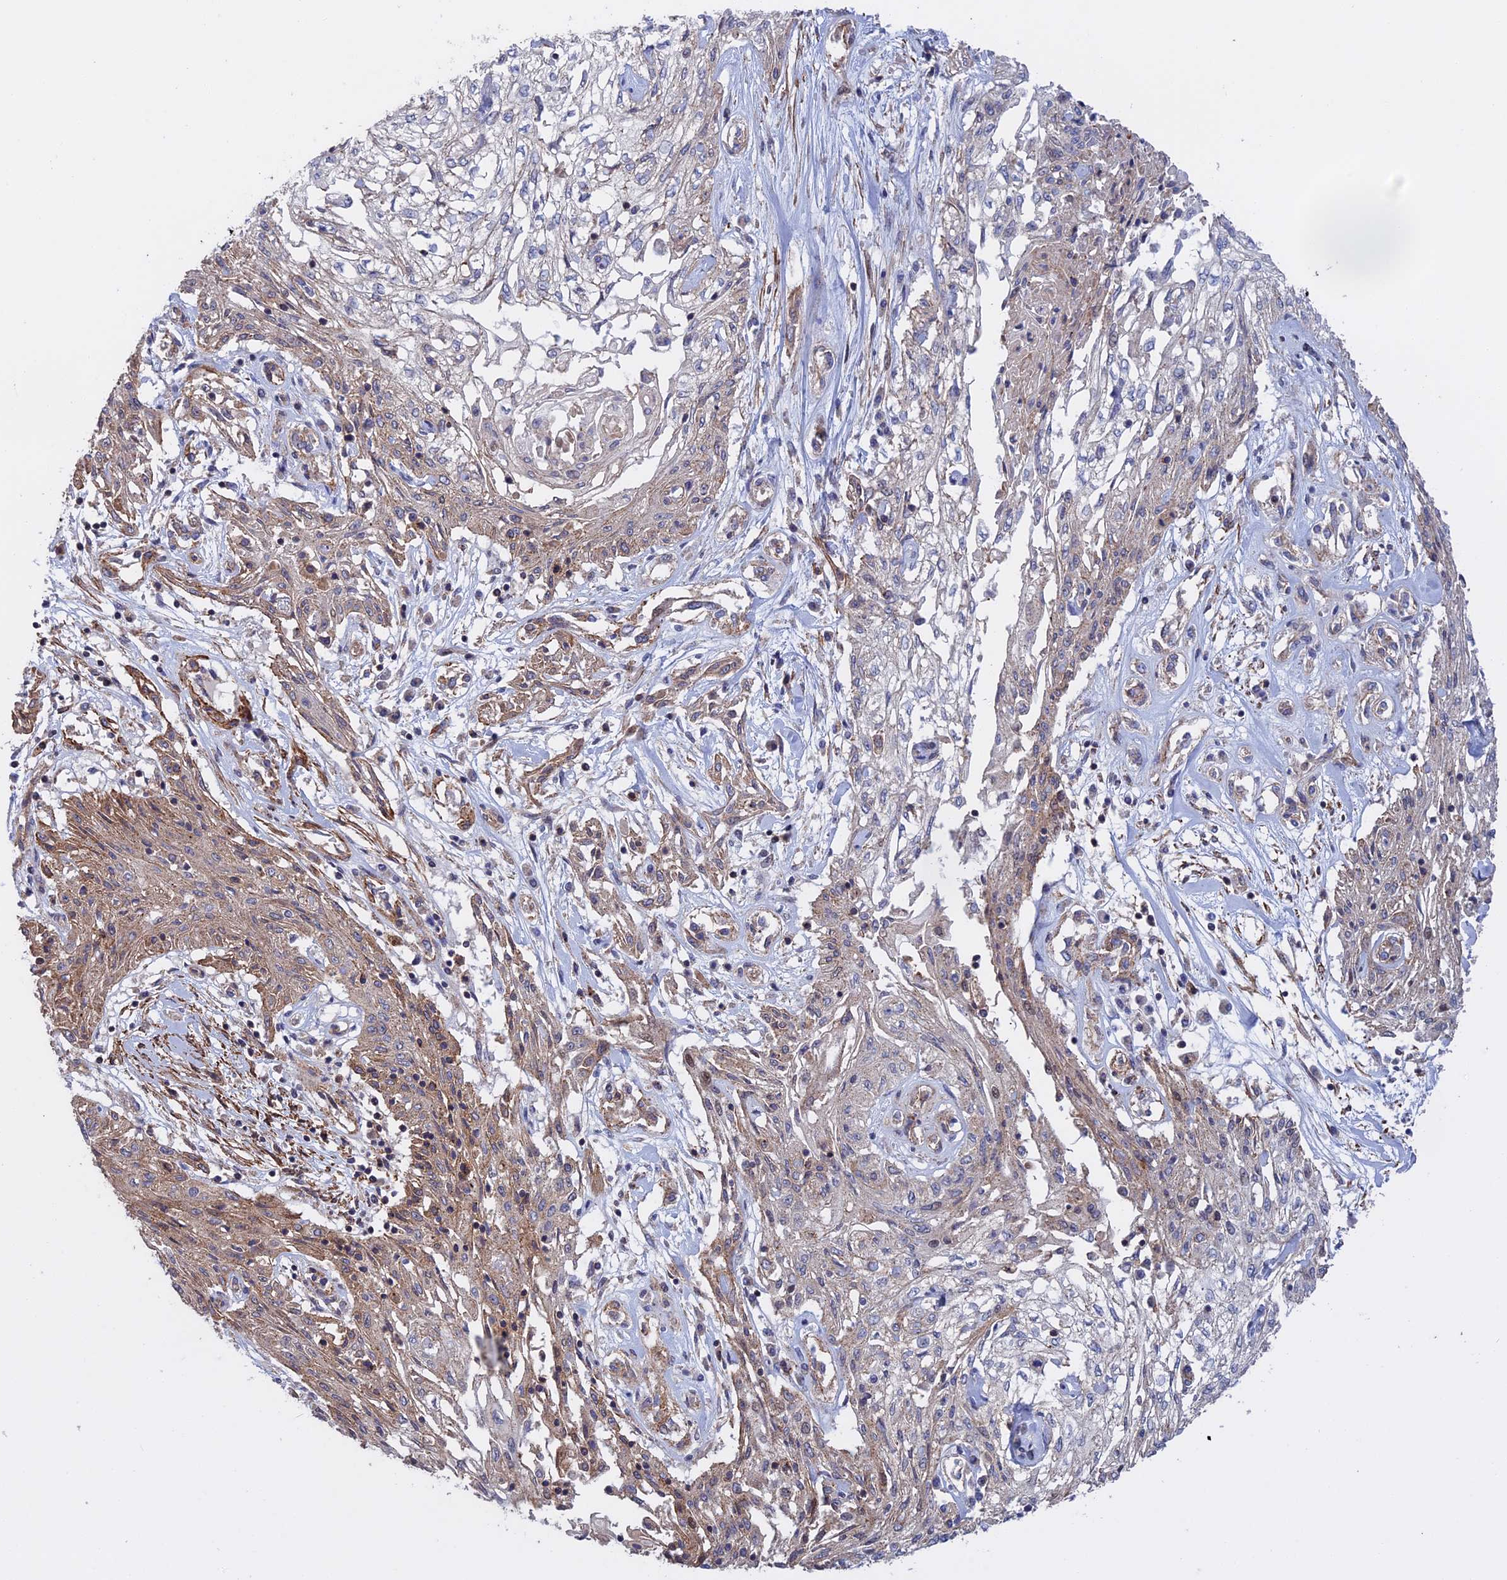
{"staining": {"intensity": "weak", "quantity": "25%-75%", "location": "cytoplasmic/membranous"}, "tissue": "skin cancer", "cell_type": "Tumor cells", "image_type": "cancer", "snomed": [{"axis": "morphology", "description": "Squamous cell carcinoma, NOS"}, {"axis": "morphology", "description": "Squamous cell carcinoma, metastatic, NOS"}, {"axis": "topography", "description": "Skin"}, {"axis": "topography", "description": "Lymph node"}], "caption": "Immunohistochemistry image of neoplastic tissue: skin cancer stained using immunohistochemistry reveals low levels of weak protein expression localized specifically in the cytoplasmic/membranous of tumor cells, appearing as a cytoplasmic/membranous brown color.", "gene": "LYPD5", "patient": {"sex": "male", "age": 75}}